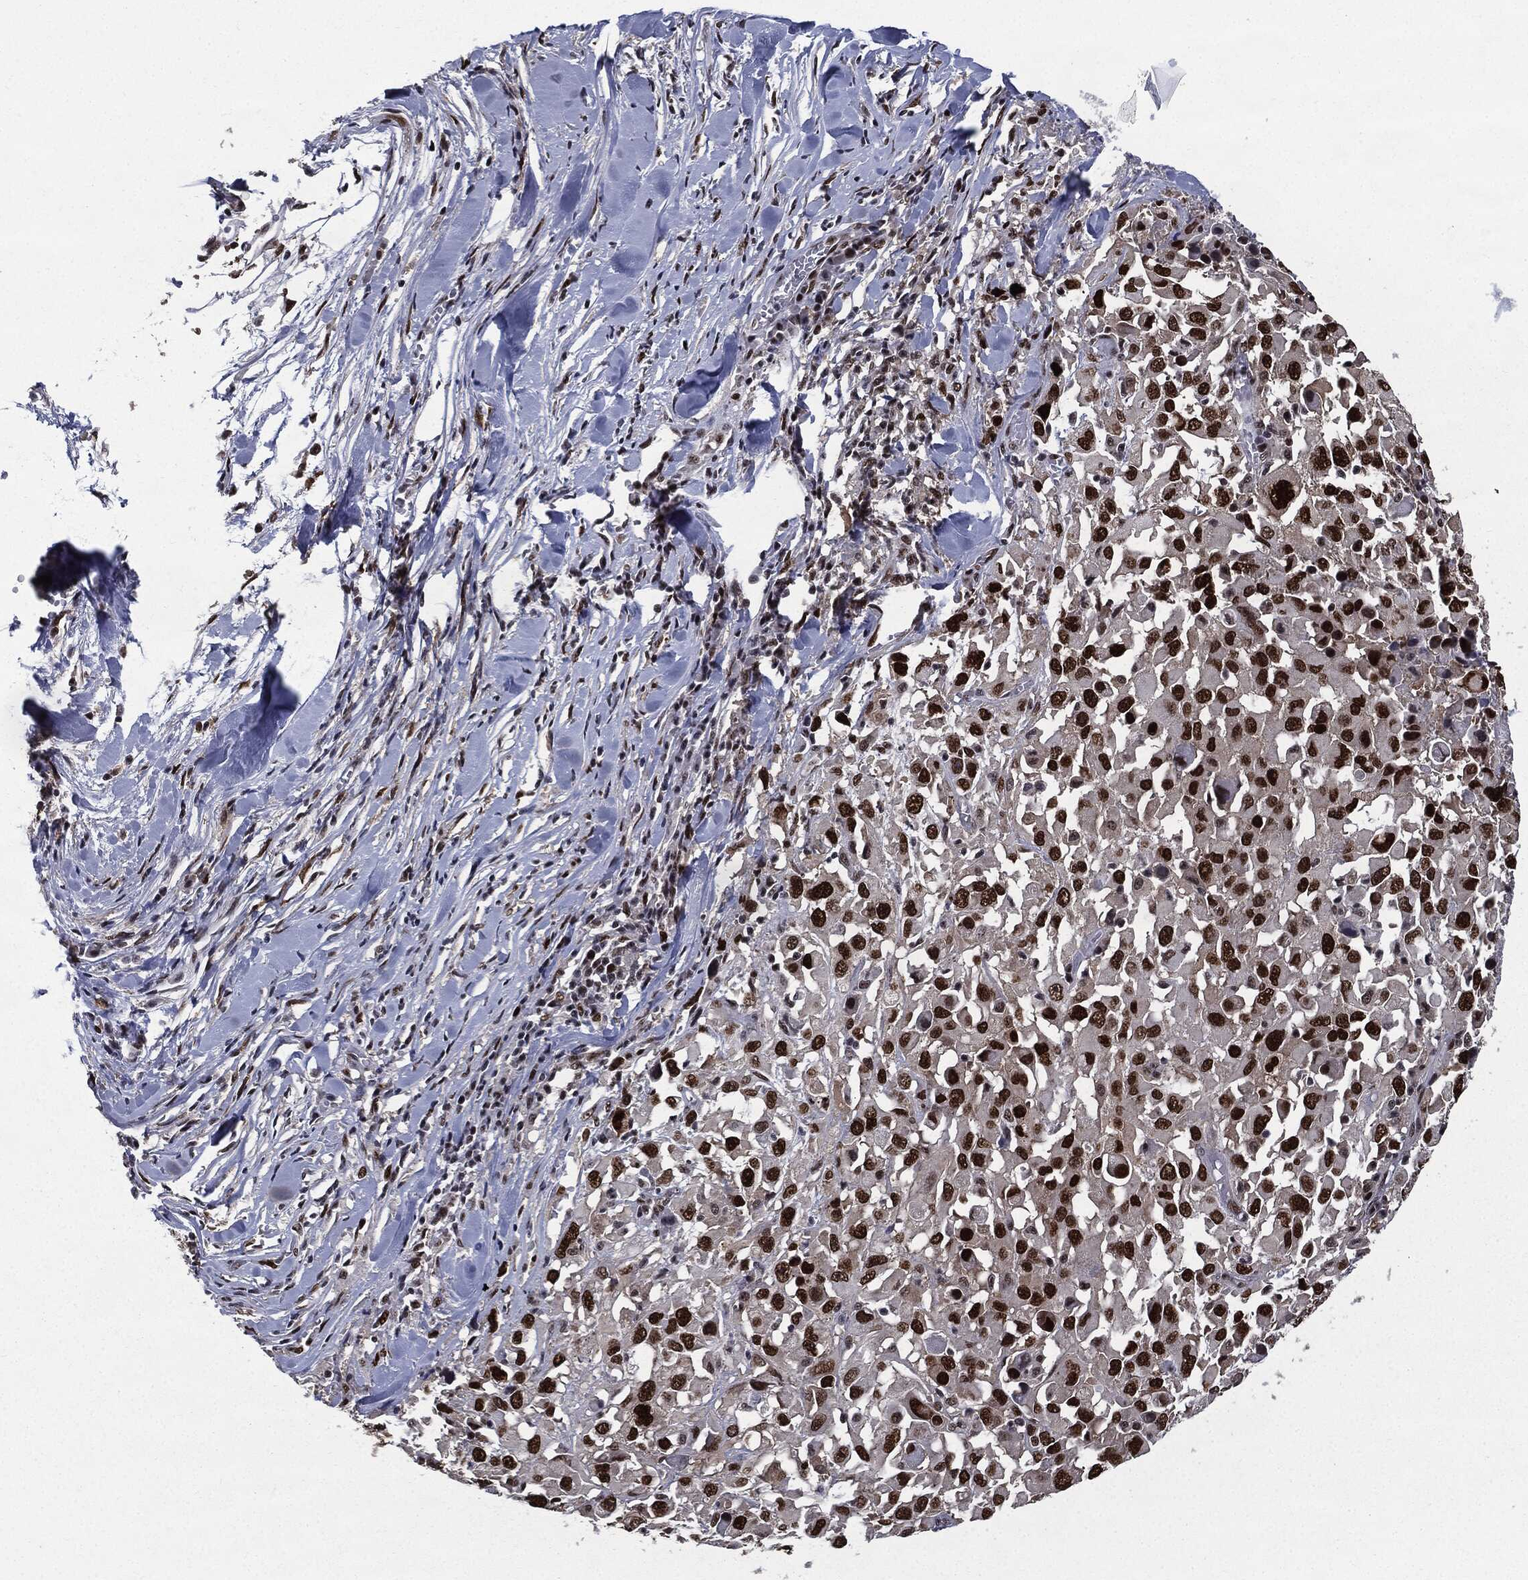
{"staining": {"intensity": "strong", "quantity": ">75%", "location": "nuclear"}, "tissue": "melanoma", "cell_type": "Tumor cells", "image_type": "cancer", "snomed": [{"axis": "morphology", "description": "Malignant melanoma, Metastatic site"}, {"axis": "topography", "description": "Lymph node"}], "caption": "Immunohistochemistry (IHC) photomicrograph of human malignant melanoma (metastatic site) stained for a protein (brown), which displays high levels of strong nuclear expression in approximately >75% of tumor cells.", "gene": "JUN", "patient": {"sex": "male", "age": 50}}